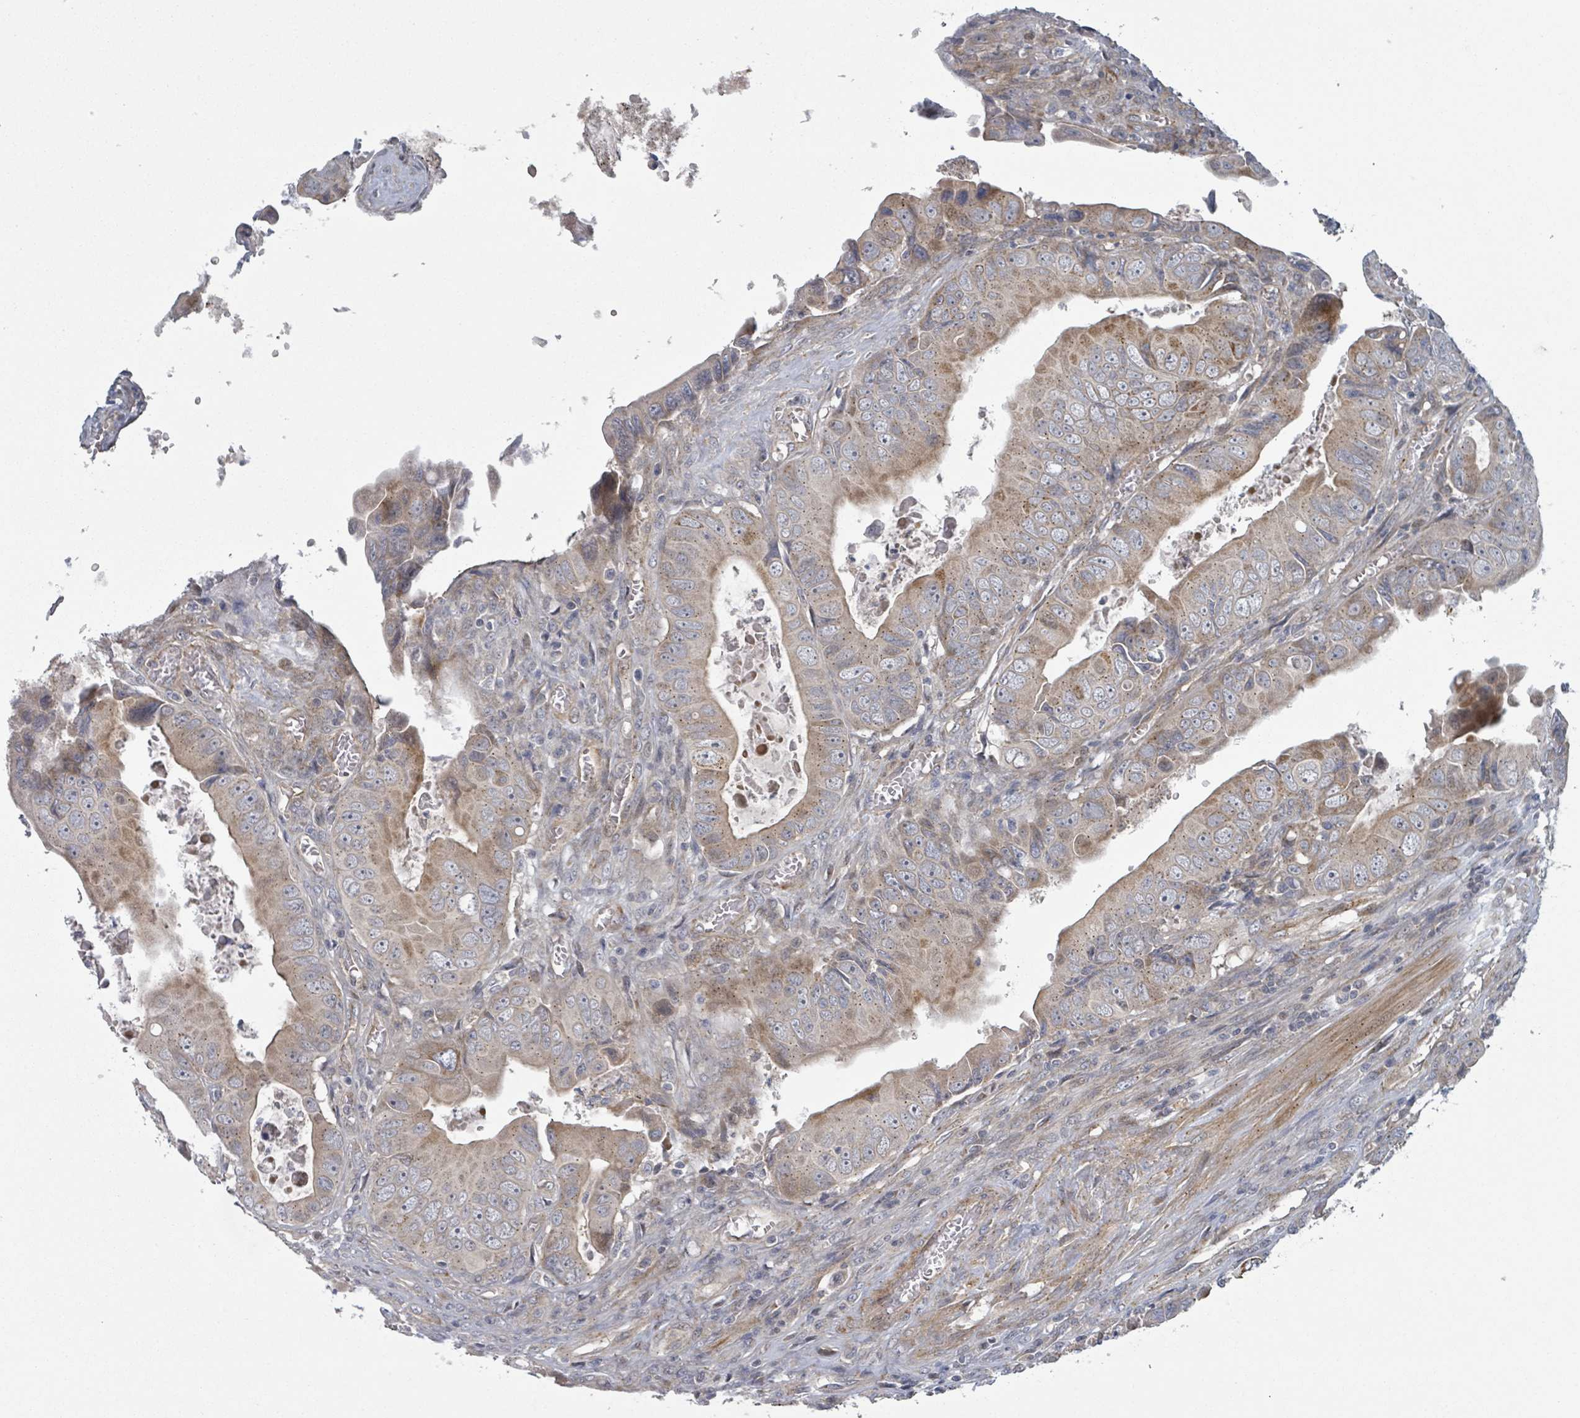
{"staining": {"intensity": "weak", "quantity": "25%-75%", "location": "cytoplasmic/membranous"}, "tissue": "colorectal cancer", "cell_type": "Tumor cells", "image_type": "cancer", "snomed": [{"axis": "morphology", "description": "Adenocarcinoma, NOS"}, {"axis": "topography", "description": "Rectum"}], "caption": "Weak cytoplasmic/membranous staining is present in about 25%-75% of tumor cells in colorectal cancer (adenocarcinoma). The staining was performed using DAB to visualize the protein expression in brown, while the nuclei were stained in blue with hematoxylin (Magnification: 20x).", "gene": "COL5A3", "patient": {"sex": "female", "age": 78}}